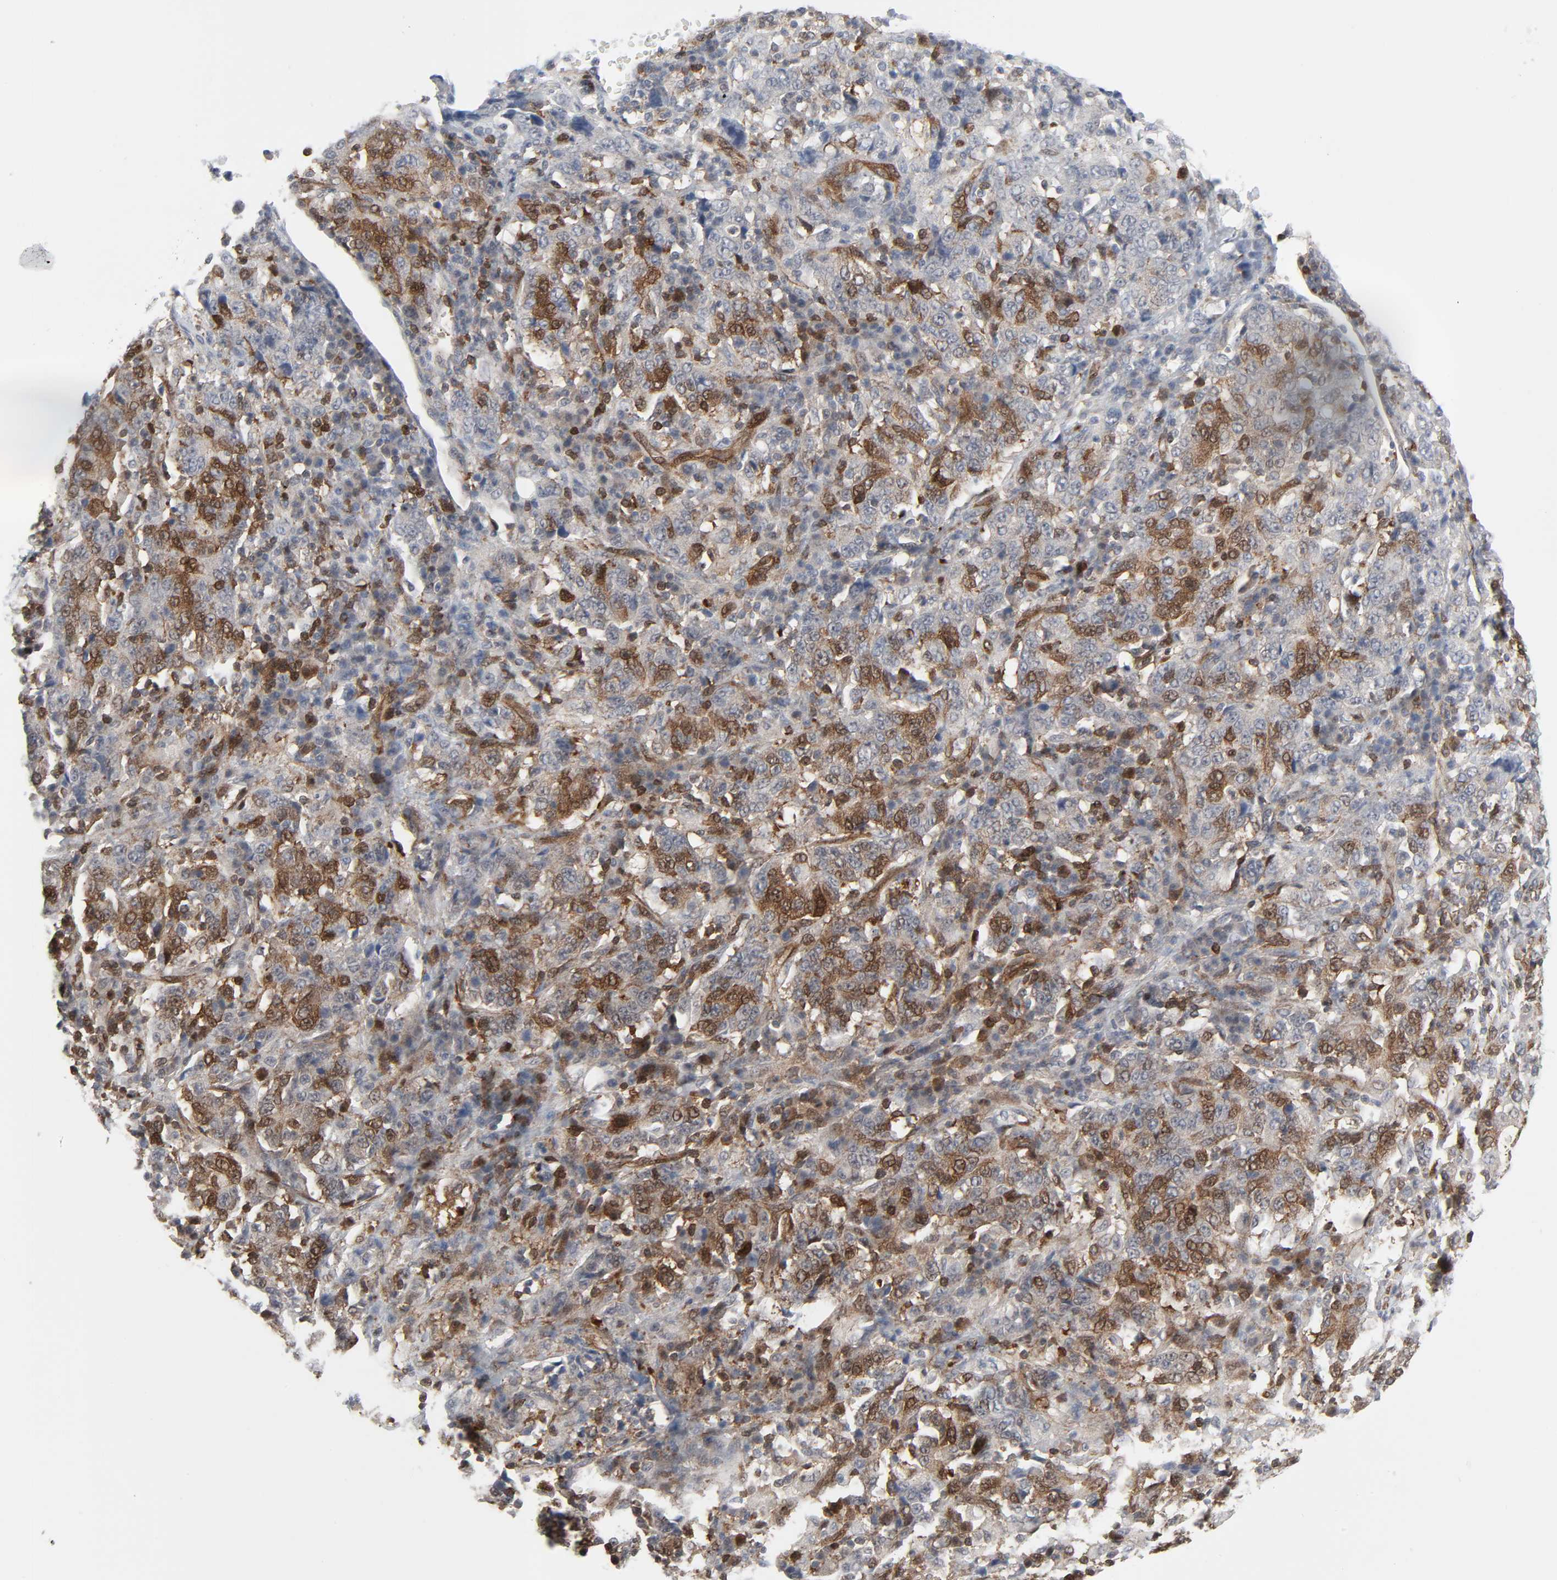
{"staining": {"intensity": "moderate", "quantity": ">75%", "location": "cytoplasmic/membranous,nuclear"}, "tissue": "stomach cancer", "cell_type": "Tumor cells", "image_type": "cancer", "snomed": [{"axis": "morphology", "description": "Normal tissue, NOS"}, {"axis": "morphology", "description": "Adenocarcinoma, NOS"}, {"axis": "topography", "description": "Stomach, upper"}, {"axis": "topography", "description": "Stomach"}], "caption": "There is medium levels of moderate cytoplasmic/membranous and nuclear positivity in tumor cells of stomach adenocarcinoma, as demonstrated by immunohistochemical staining (brown color).", "gene": "GSK3A", "patient": {"sex": "male", "age": 59}}